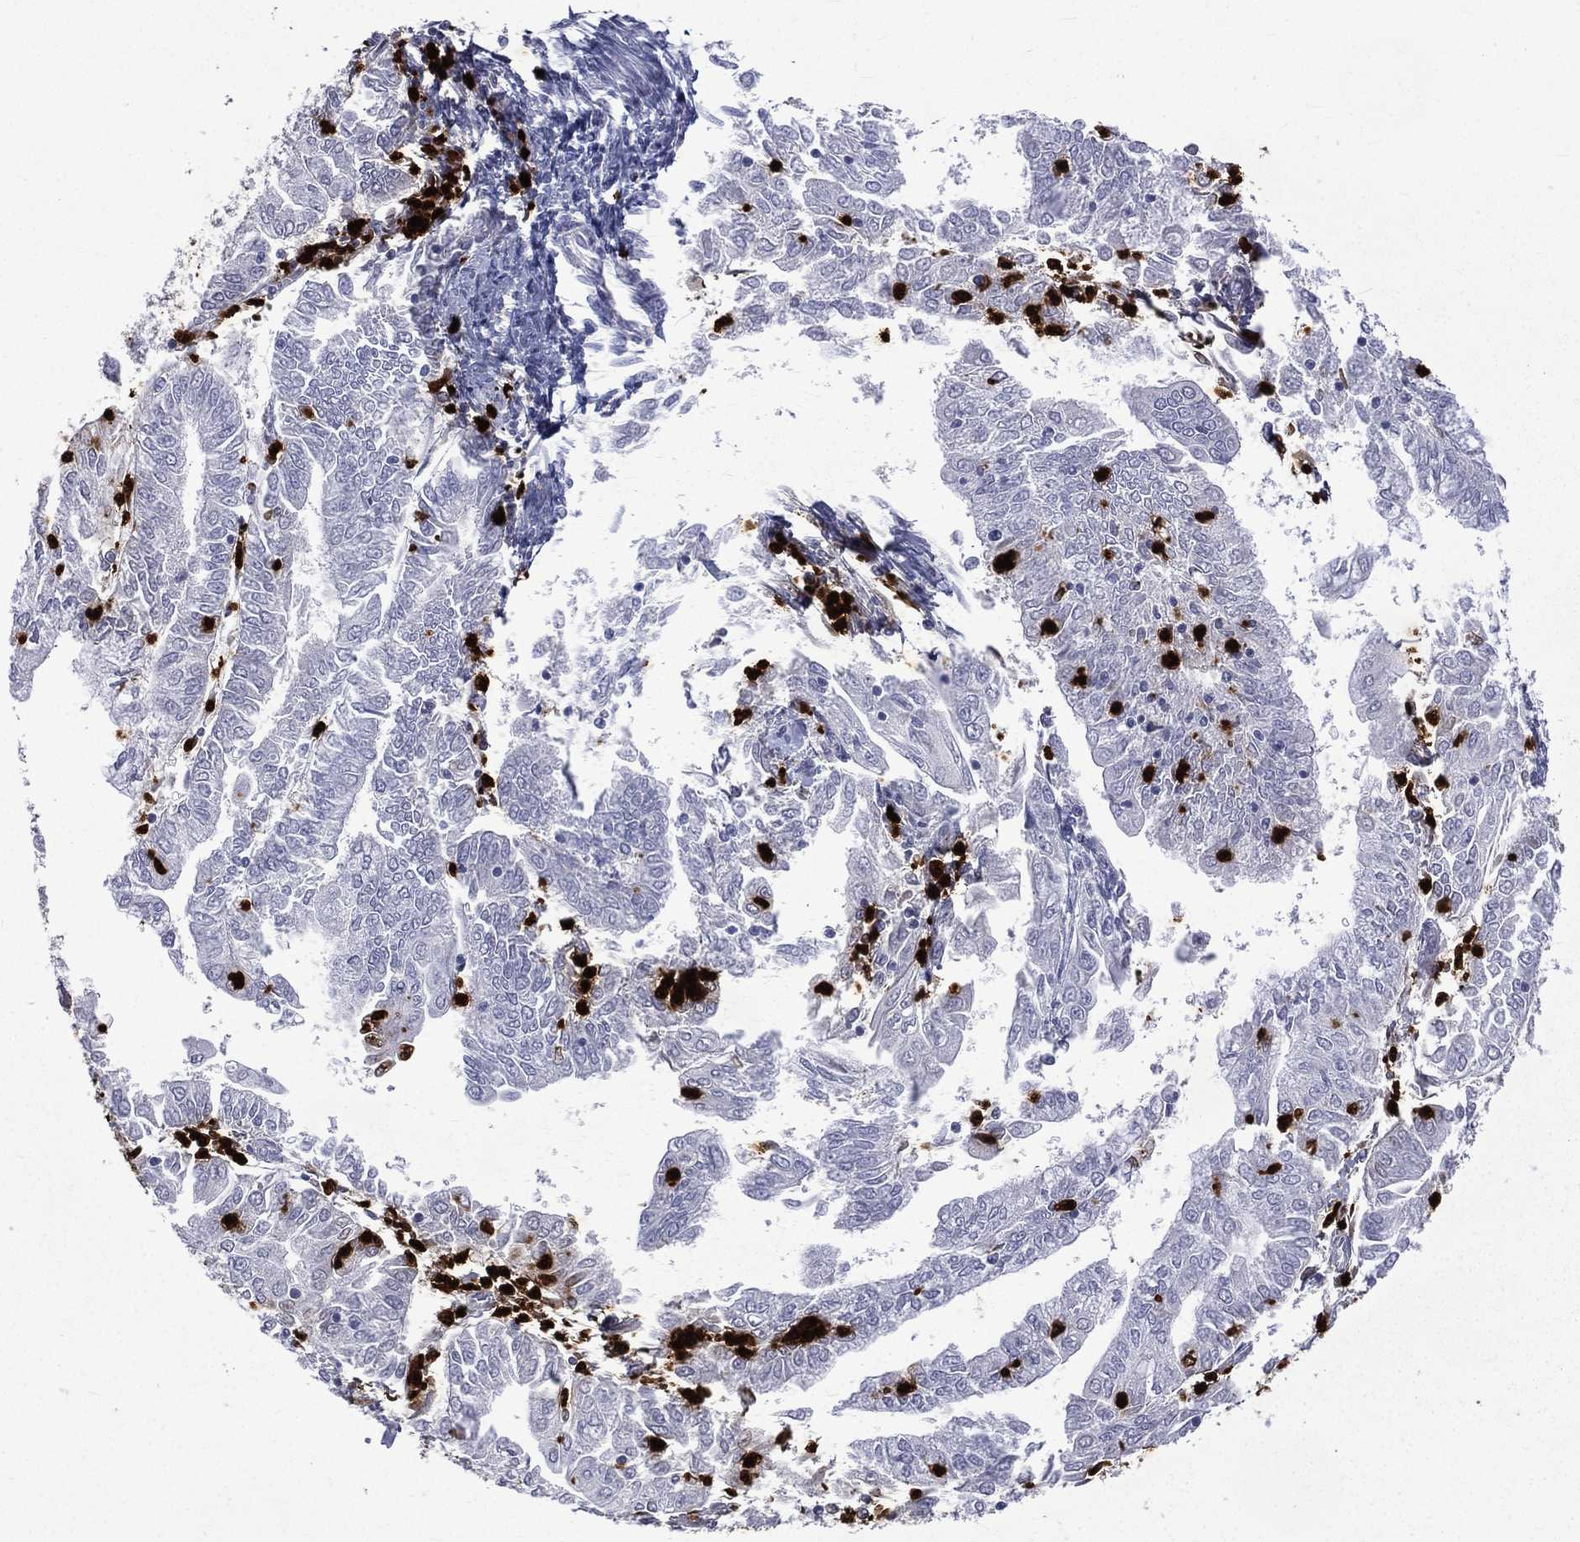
{"staining": {"intensity": "negative", "quantity": "none", "location": "none"}, "tissue": "endometrial cancer", "cell_type": "Tumor cells", "image_type": "cancer", "snomed": [{"axis": "morphology", "description": "Adenocarcinoma, NOS"}, {"axis": "topography", "description": "Endometrium"}], "caption": "Immunohistochemical staining of adenocarcinoma (endometrial) reveals no significant positivity in tumor cells.", "gene": "ELANE", "patient": {"sex": "female", "age": 56}}